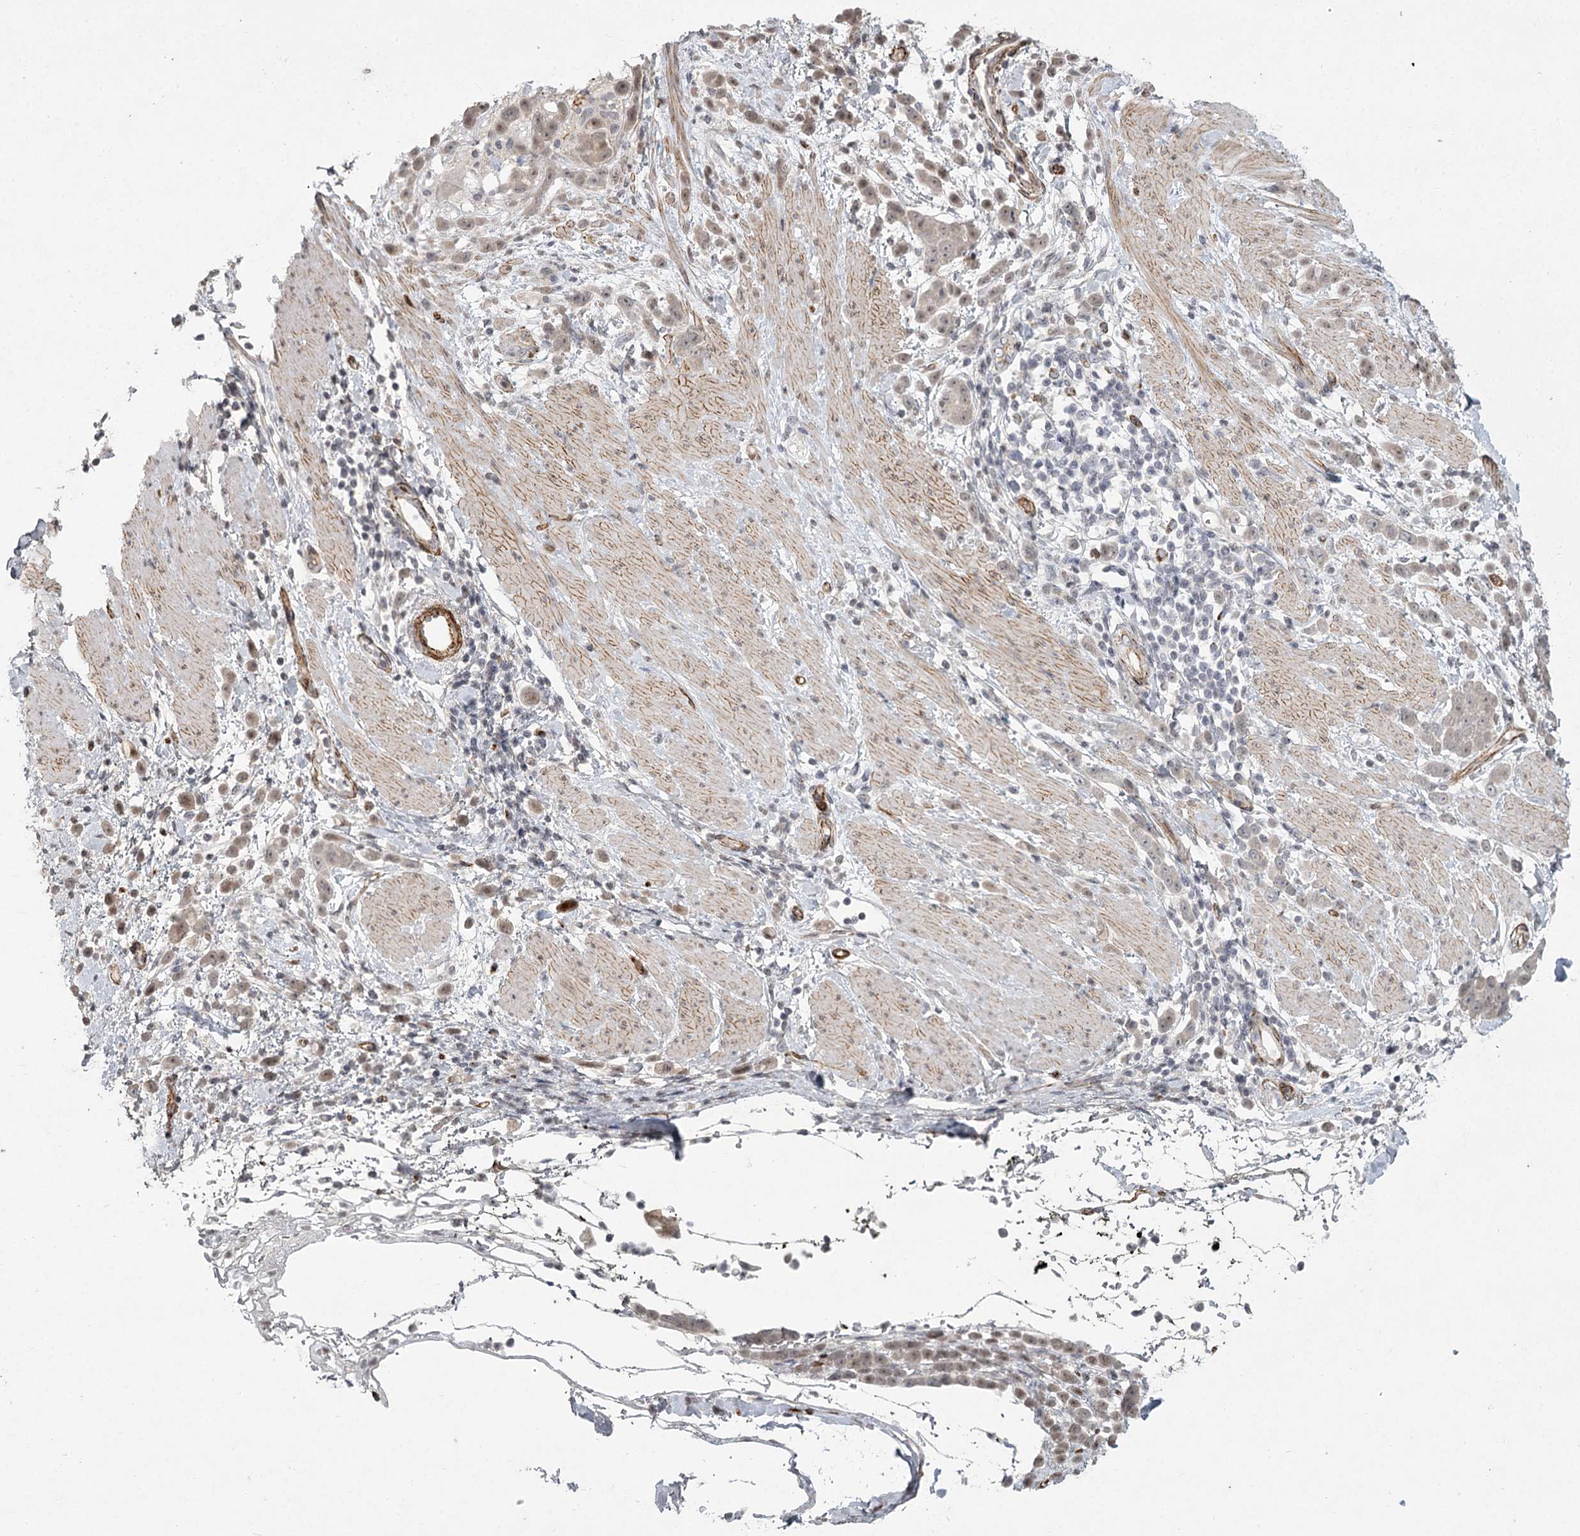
{"staining": {"intensity": "weak", "quantity": "25%-75%", "location": "cytoplasmic/membranous"}, "tissue": "pancreatic cancer", "cell_type": "Tumor cells", "image_type": "cancer", "snomed": [{"axis": "morphology", "description": "Normal tissue, NOS"}, {"axis": "morphology", "description": "Adenocarcinoma, NOS"}, {"axis": "topography", "description": "Pancreas"}], "caption": "Immunohistochemical staining of human pancreatic cancer (adenocarcinoma) reveals weak cytoplasmic/membranous protein positivity in approximately 25%-75% of tumor cells.", "gene": "MEPE", "patient": {"sex": "female", "age": 64}}